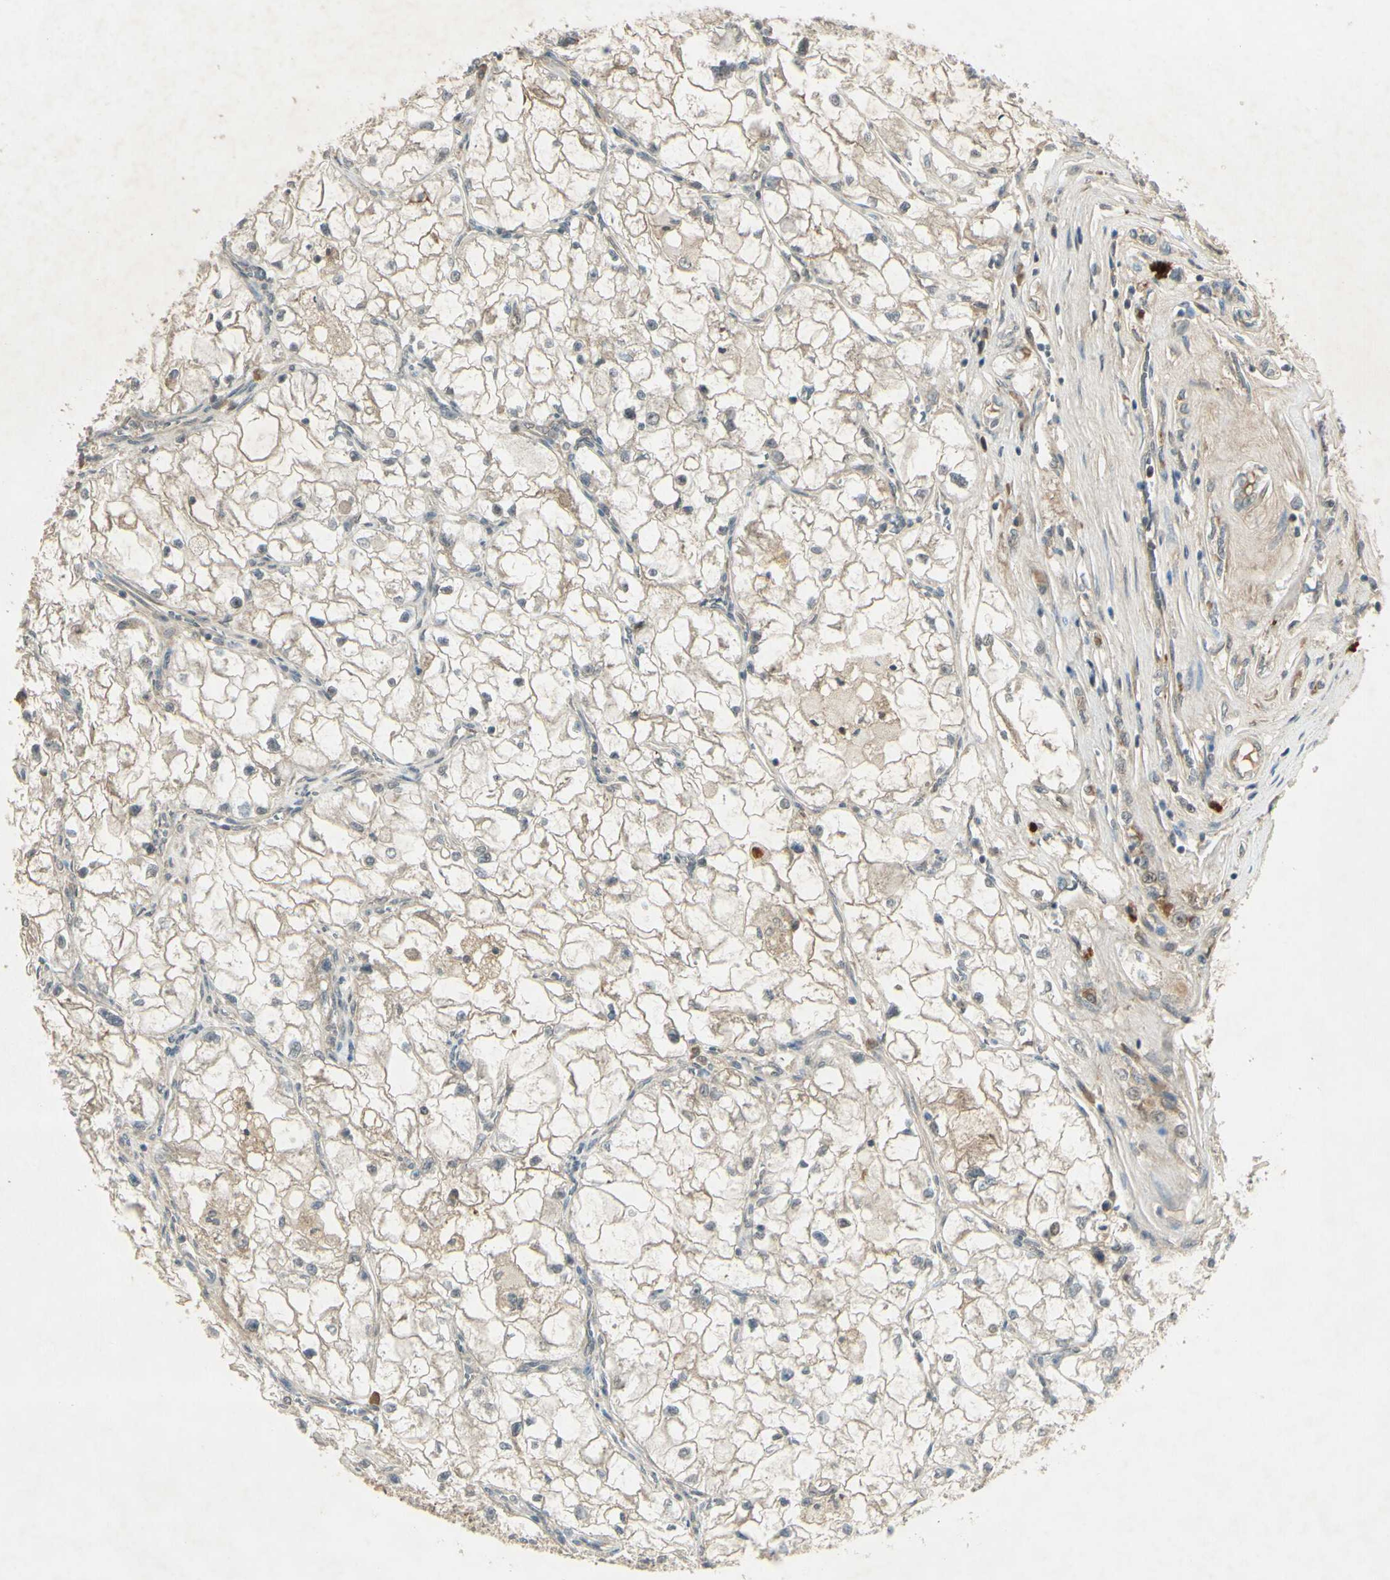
{"staining": {"intensity": "negative", "quantity": "none", "location": "none"}, "tissue": "renal cancer", "cell_type": "Tumor cells", "image_type": "cancer", "snomed": [{"axis": "morphology", "description": "Adenocarcinoma, NOS"}, {"axis": "topography", "description": "Kidney"}], "caption": "Immunohistochemistry (IHC) image of human adenocarcinoma (renal) stained for a protein (brown), which demonstrates no positivity in tumor cells.", "gene": "RAD18", "patient": {"sex": "female", "age": 70}}